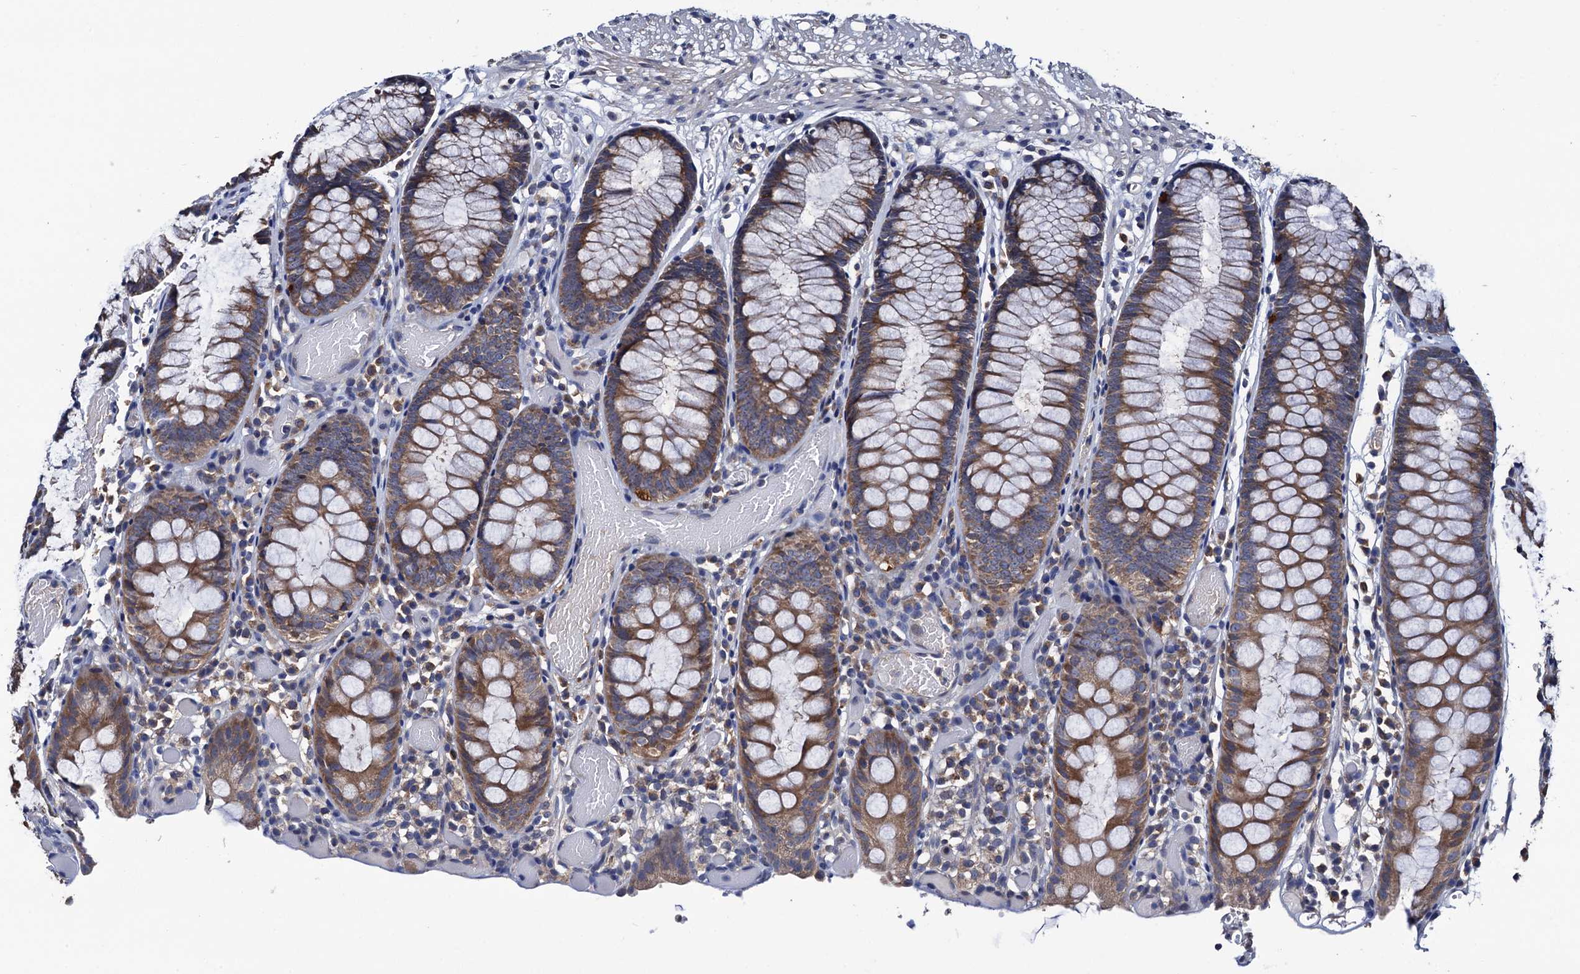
{"staining": {"intensity": "weak", "quantity": ">75%", "location": "cytoplasmic/membranous"}, "tissue": "colon", "cell_type": "Endothelial cells", "image_type": "normal", "snomed": [{"axis": "morphology", "description": "Normal tissue, NOS"}, {"axis": "topography", "description": "Colon"}], "caption": "Weak cytoplasmic/membranous staining is appreciated in about >75% of endothelial cells in benign colon.", "gene": "RGS11", "patient": {"sex": "male", "age": 14}}